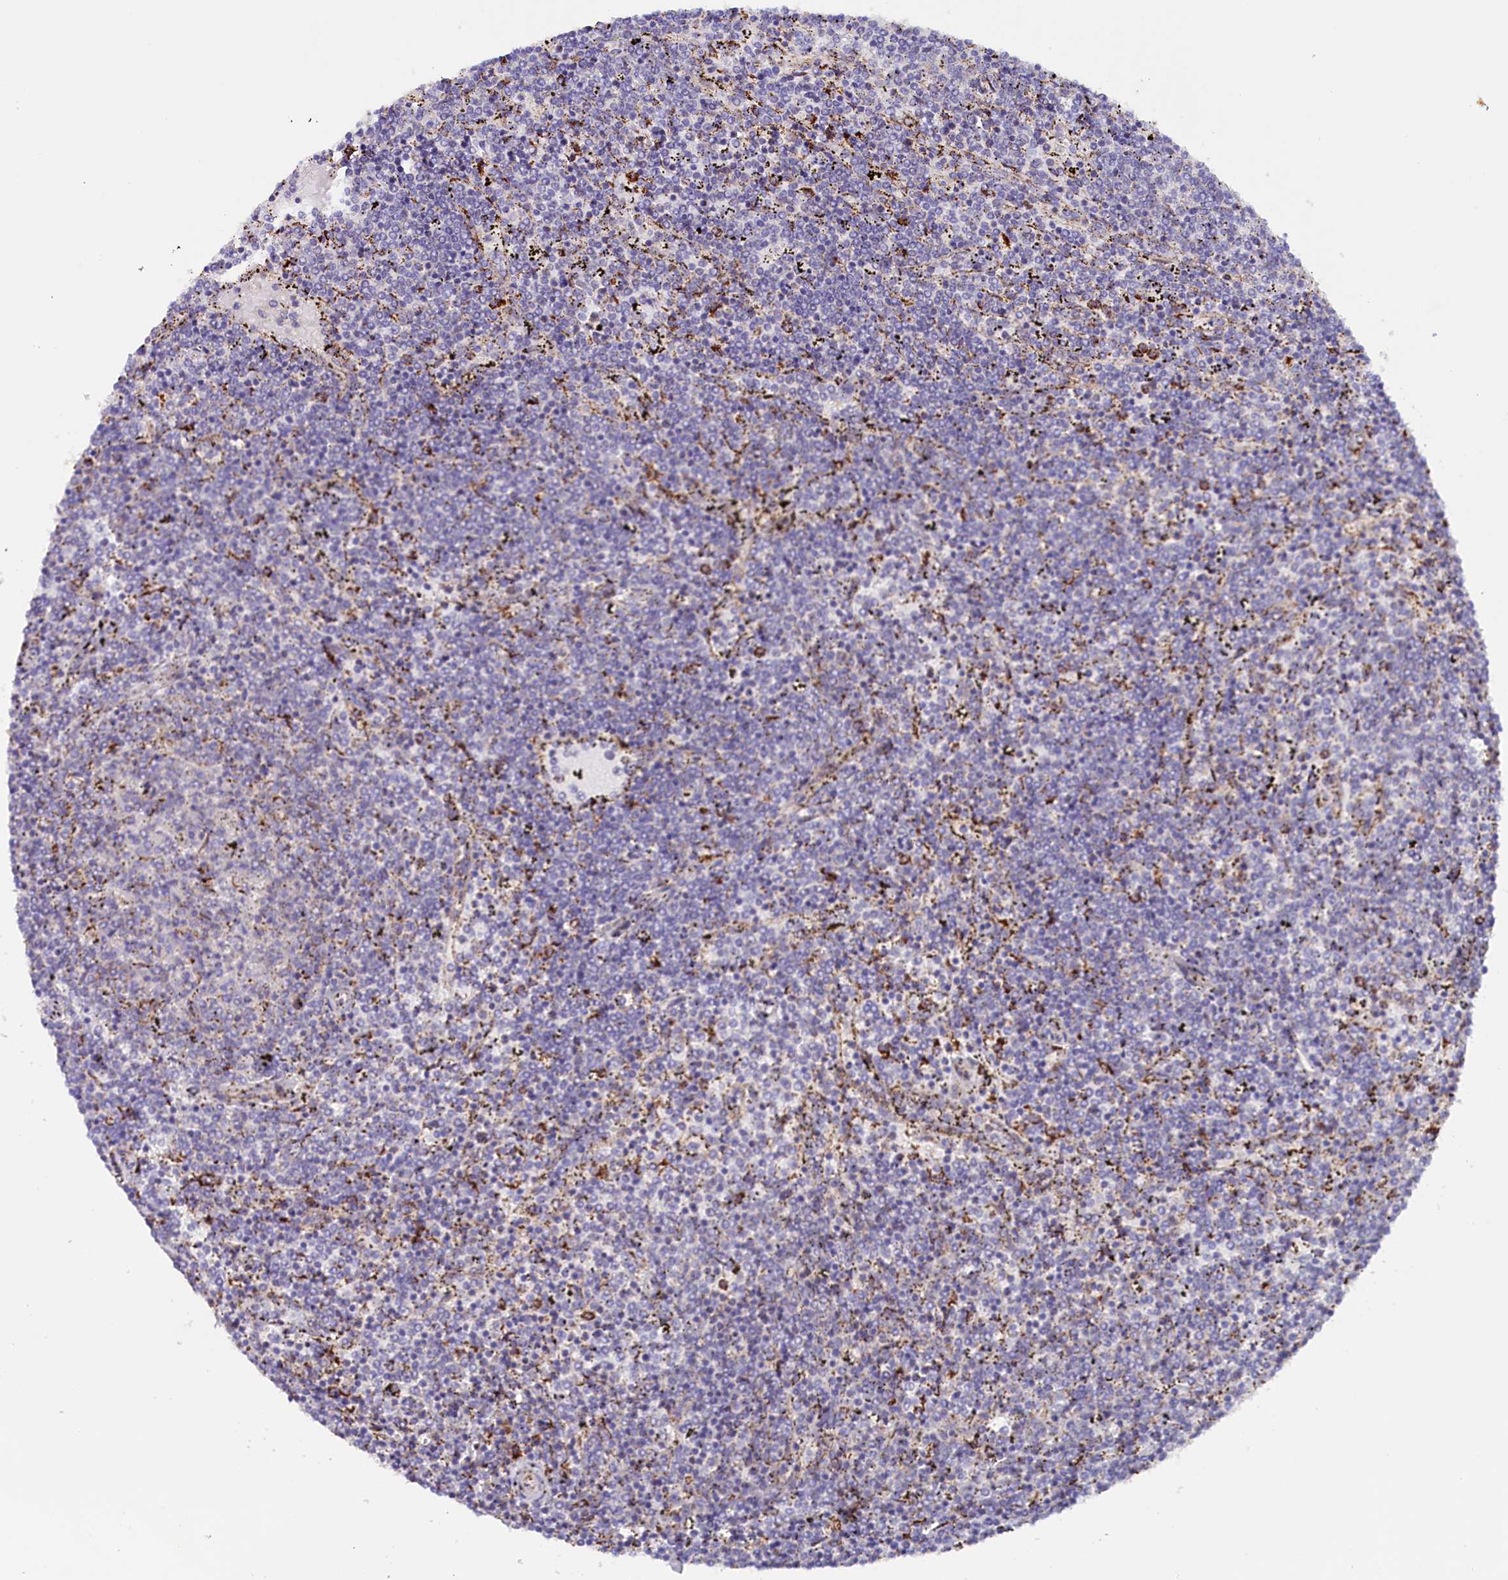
{"staining": {"intensity": "negative", "quantity": "none", "location": "none"}, "tissue": "lymphoma", "cell_type": "Tumor cells", "image_type": "cancer", "snomed": [{"axis": "morphology", "description": "Malignant lymphoma, non-Hodgkin's type, Low grade"}, {"axis": "topography", "description": "Spleen"}], "caption": "The immunohistochemistry (IHC) histopathology image has no significant expression in tumor cells of malignant lymphoma, non-Hodgkin's type (low-grade) tissue.", "gene": "AKTIP", "patient": {"sex": "female", "age": 50}}